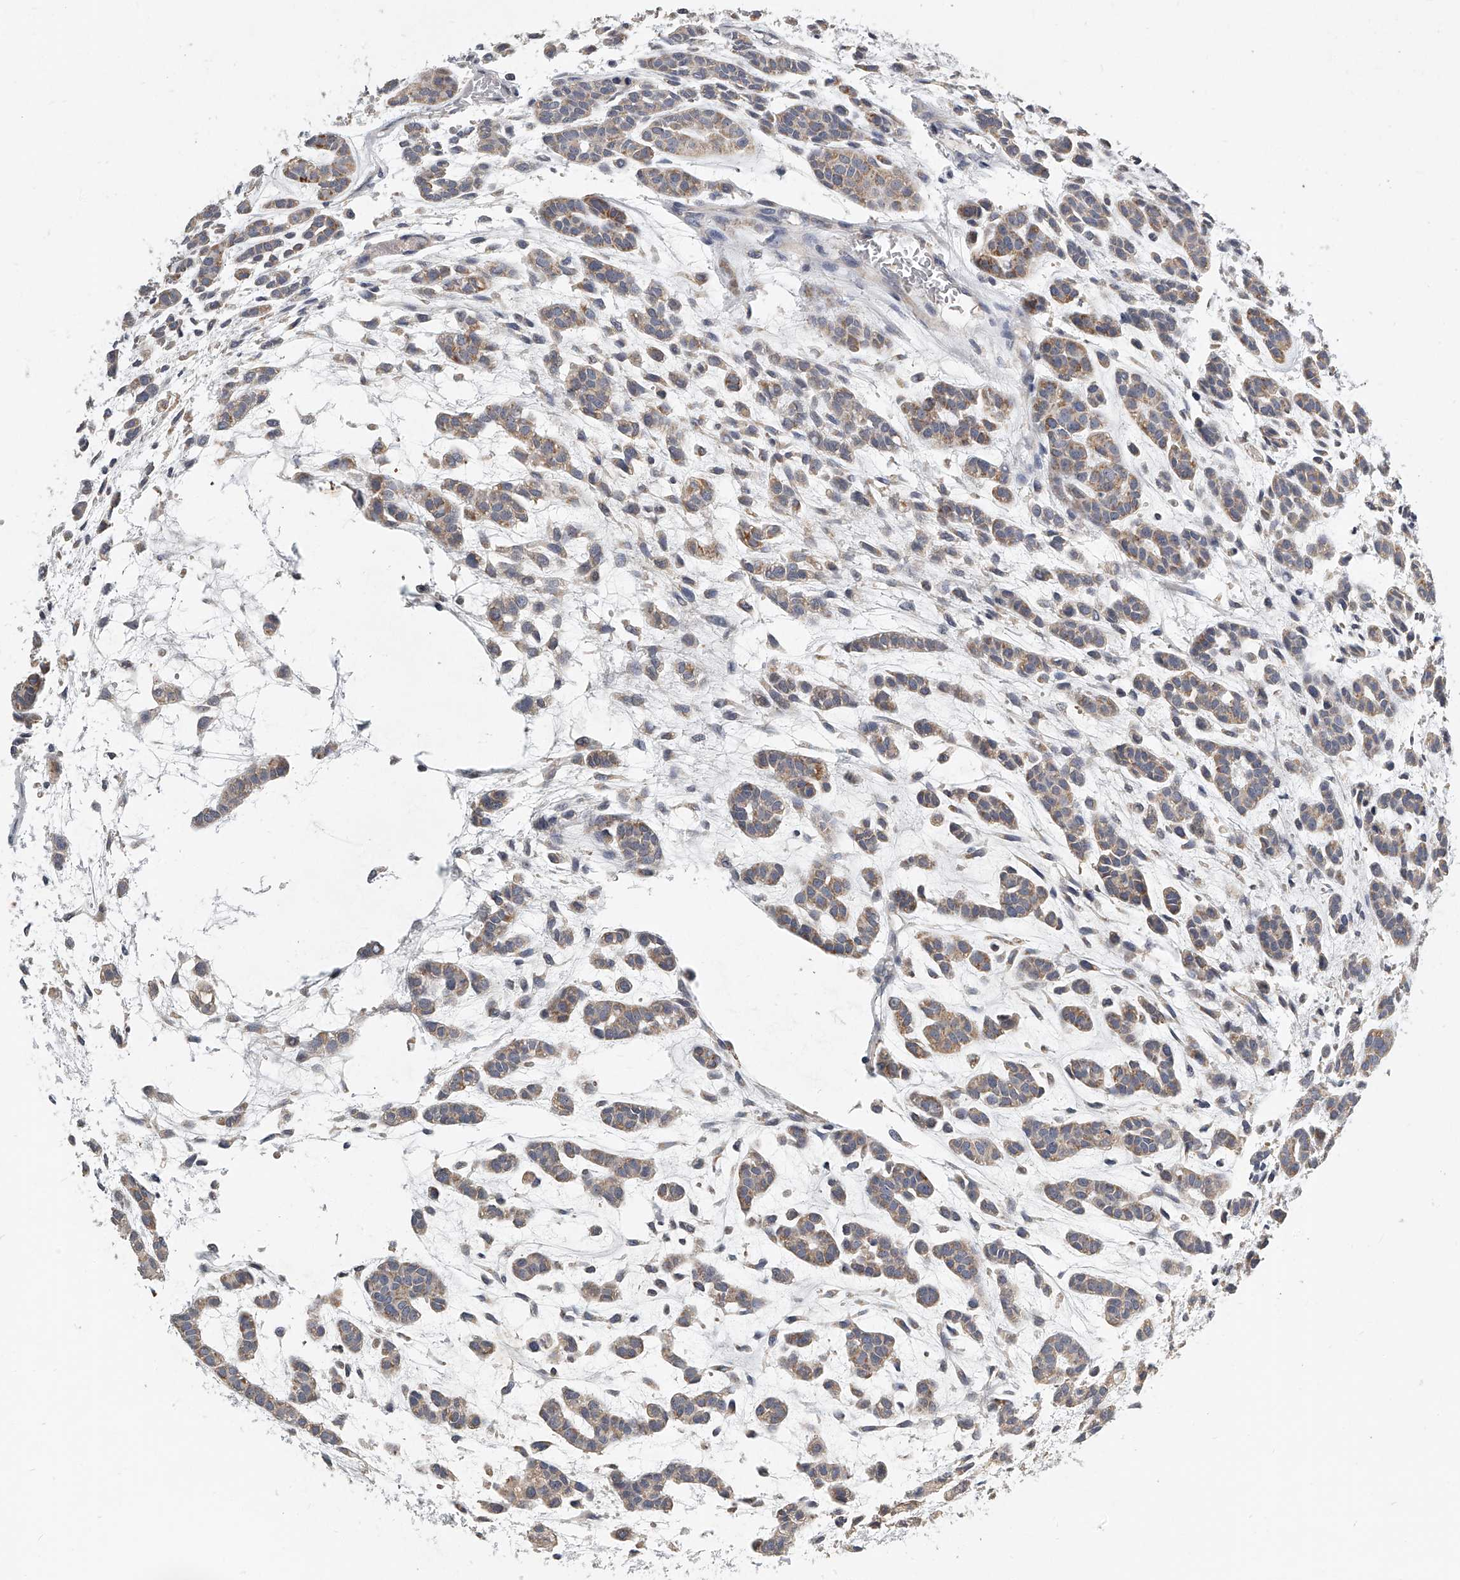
{"staining": {"intensity": "weak", "quantity": ">75%", "location": "cytoplasmic/membranous"}, "tissue": "head and neck cancer", "cell_type": "Tumor cells", "image_type": "cancer", "snomed": [{"axis": "morphology", "description": "Adenocarcinoma, NOS"}, {"axis": "morphology", "description": "Adenoma, NOS"}, {"axis": "topography", "description": "Head-Neck"}], "caption": "Human adenoma (head and neck) stained with a protein marker demonstrates weak staining in tumor cells.", "gene": "KLHL7", "patient": {"sex": "female", "age": 55}}